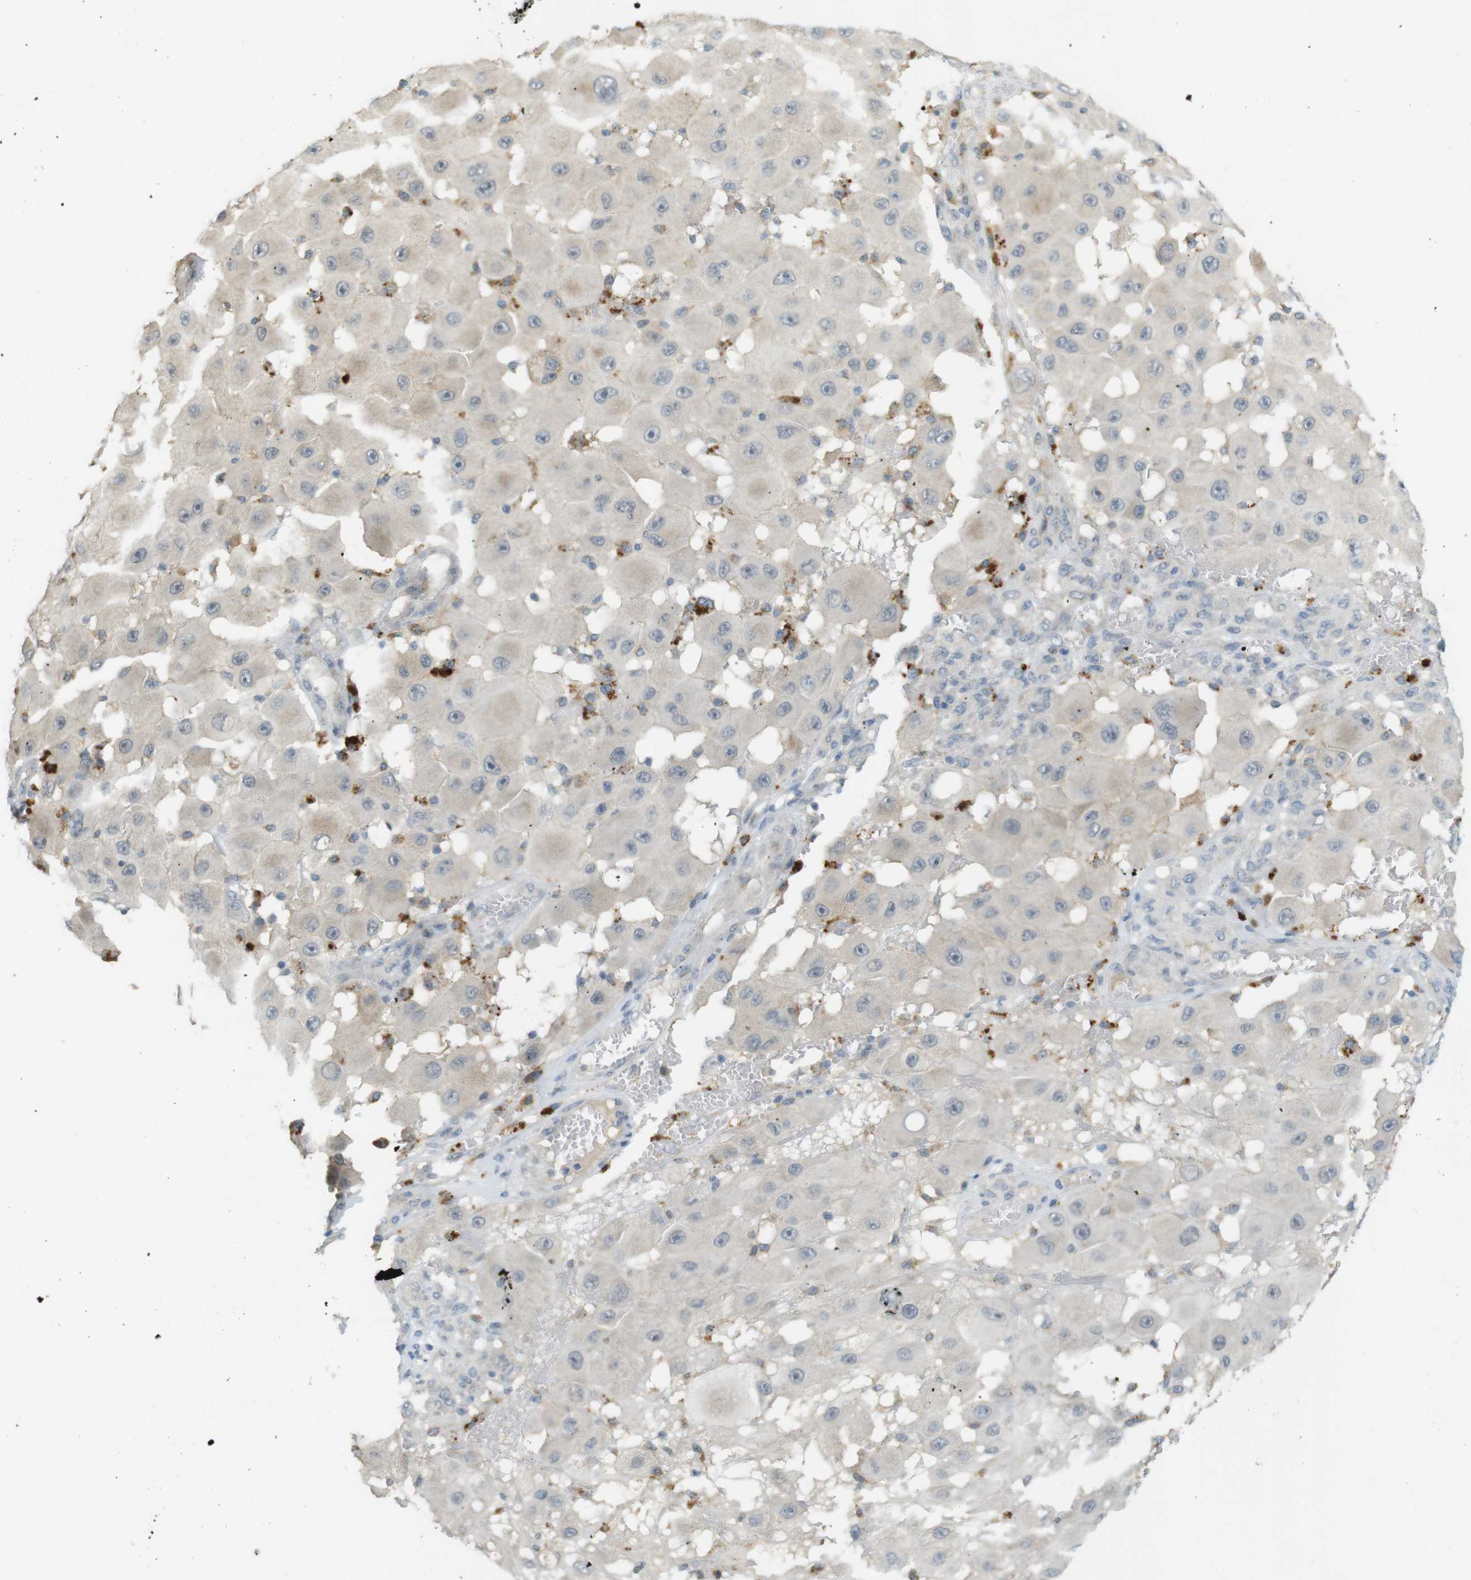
{"staining": {"intensity": "weak", "quantity": "25%-75%", "location": "cytoplasmic/membranous"}, "tissue": "melanoma", "cell_type": "Tumor cells", "image_type": "cancer", "snomed": [{"axis": "morphology", "description": "Malignant melanoma, NOS"}, {"axis": "topography", "description": "Skin"}], "caption": "The photomicrograph exhibits immunohistochemical staining of melanoma. There is weak cytoplasmic/membranous staining is seen in about 25%-75% of tumor cells. (Brightfield microscopy of DAB IHC at high magnification).", "gene": "UGT8", "patient": {"sex": "female", "age": 81}}